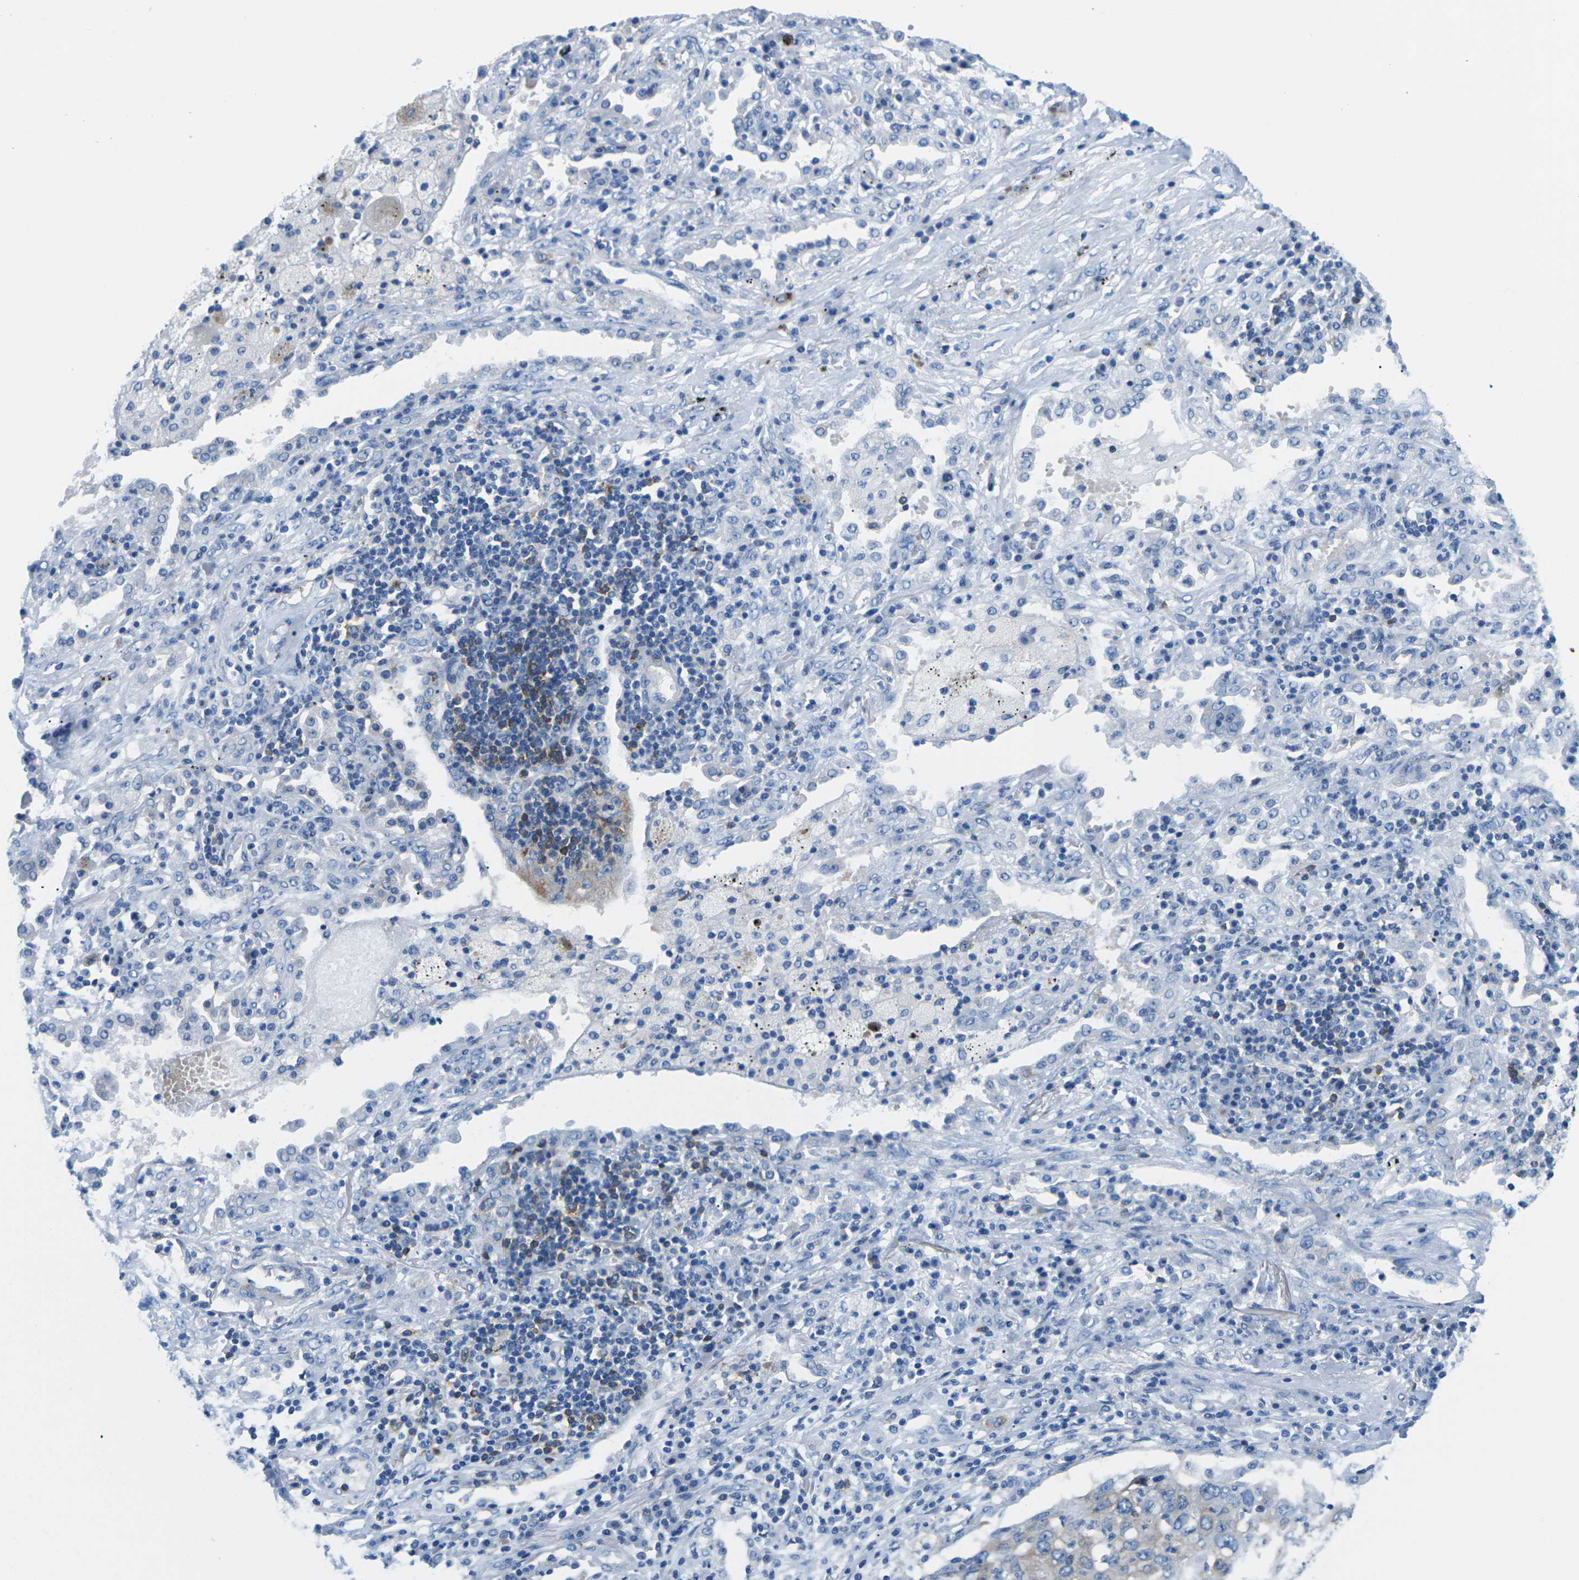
{"staining": {"intensity": "weak", "quantity": "<25%", "location": "cytoplasmic/membranous"}, "tissue": "lung cancer", "cell_type": "Tumor cells", "image_type": "cancer", "snomed": [{"axis": "morphology", "description": "Squamous cell carcinoma, NOS"}, {"axis": "topography", "description": "Lung"}], "caption": "Immunohistochemistry (IHC) histopathology image of neoplastic tissue: human lung squamous cell carcinoma stained with DAB shows no significant protein positivity in tumor cells.", "gene": "SYNGR2", "patient": {"sex": "female", "age": 63}}